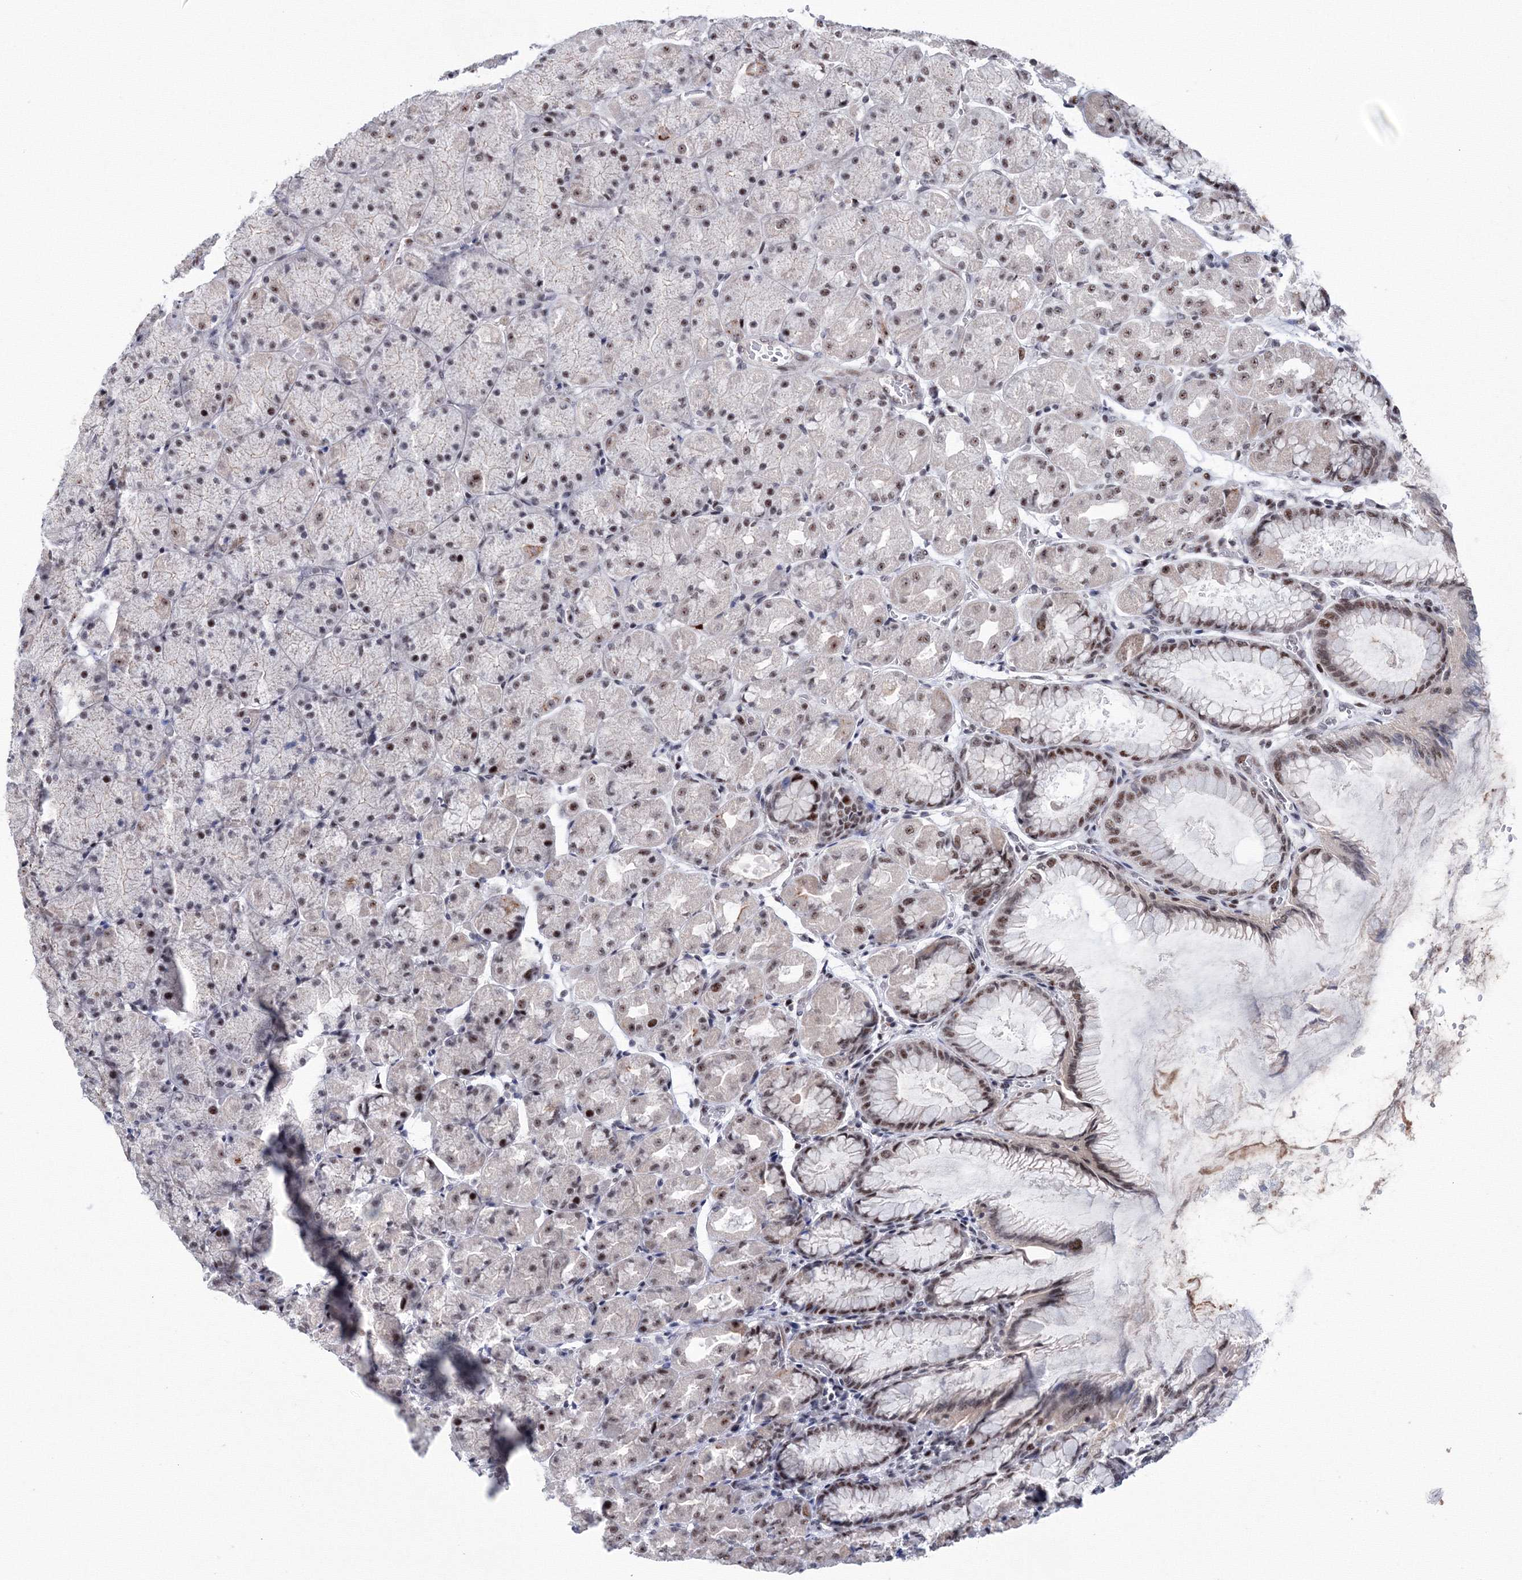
{"staining": {"intensity": "moderate", "quantity": "25%-75%", "location": "nuclear"}, "tissue": "stomach", "cell_type": "Glandular cells", "image_type": "normal", "snomed": [{"axis": "morphology", "description": "Normal tissue, NOS"}, {"axis": "topography", "description": "Stomach, upper"}], "caption": "Immunohistochemistry micrograph of unremarkable stomach: human stomach stained using immunohistochemistry (IHC) exhibits medium levels of moderate protein expression localized specifically in the nuclear of glandular cells, appearing as a nuclear brown color.", "gene": "TATDN2", "patient": {"sex": "female", "age": 56}}